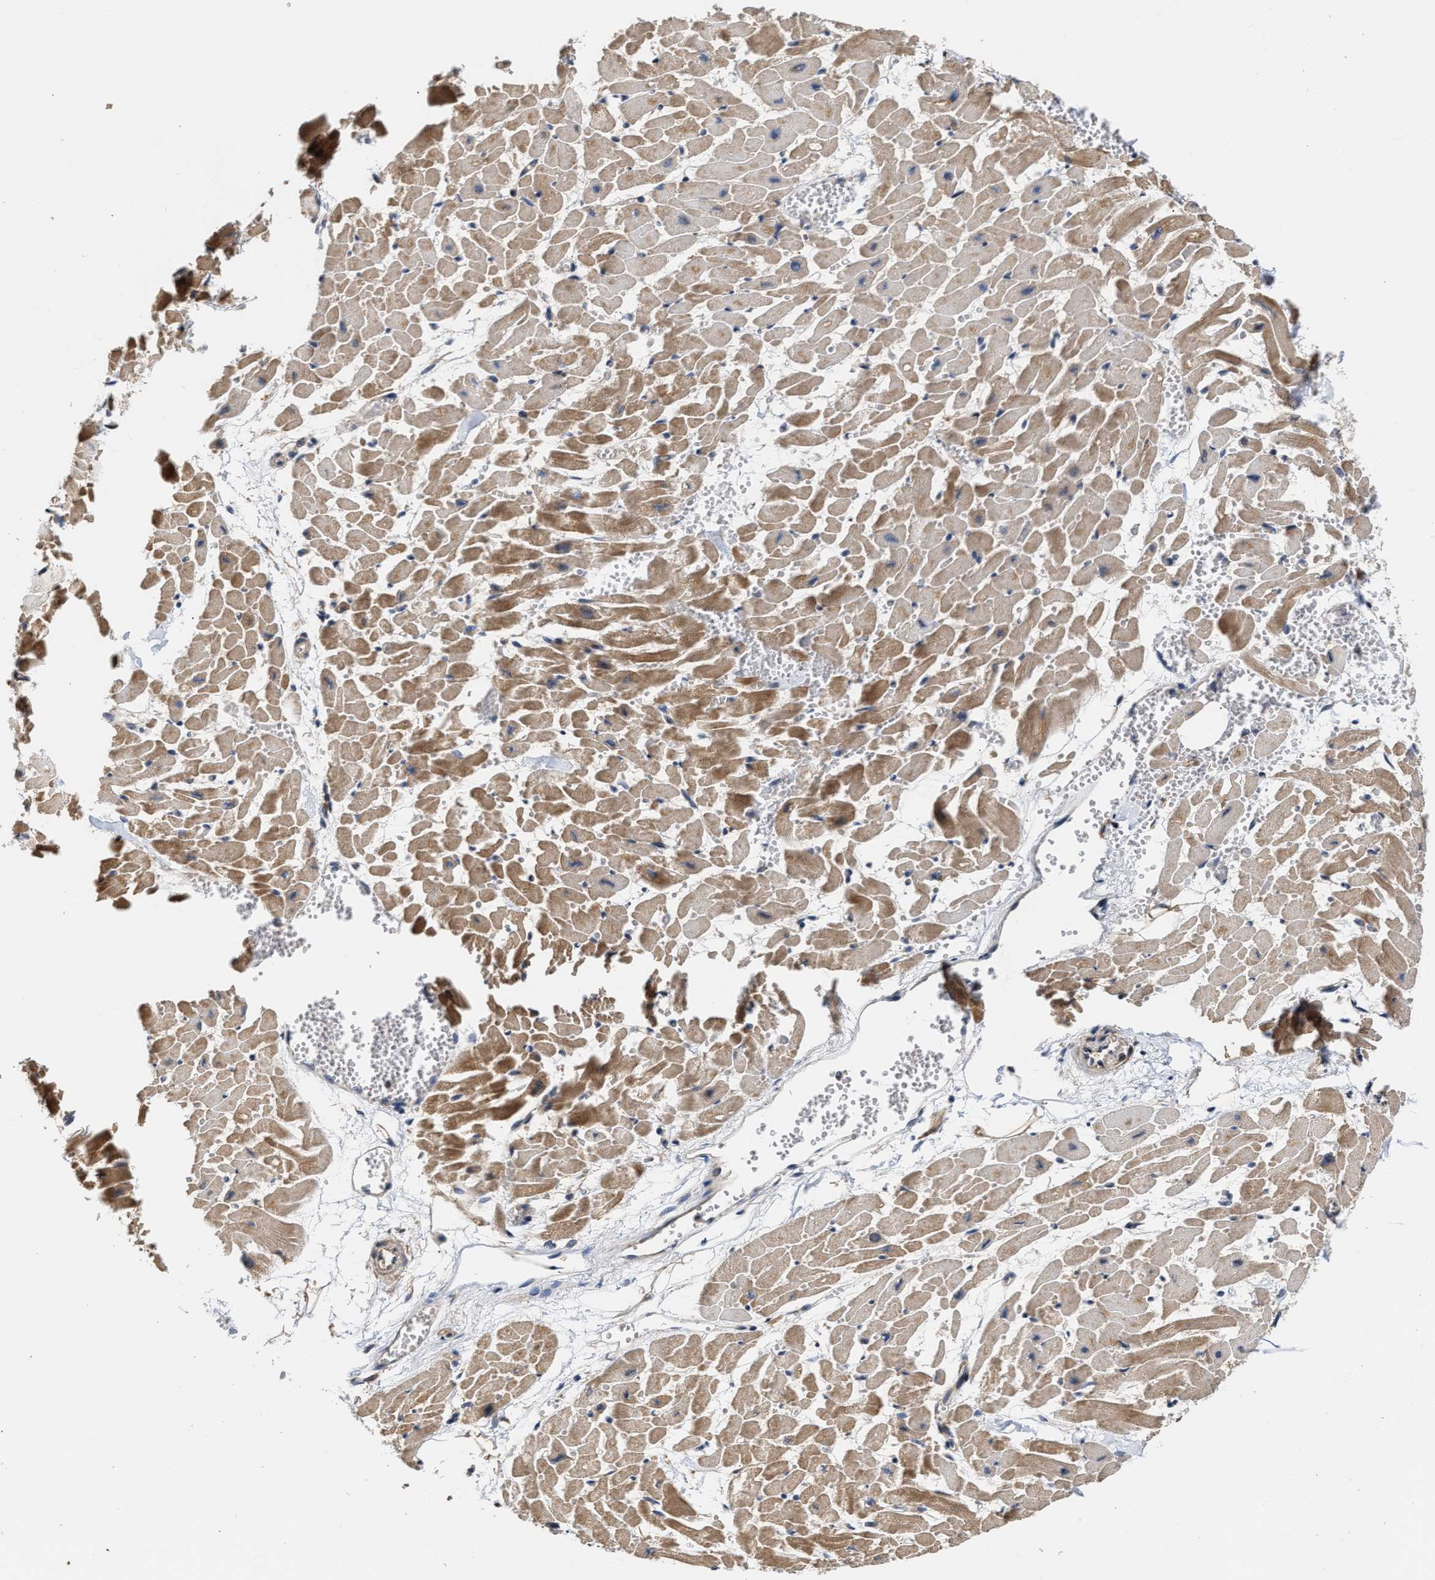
{"staining": {"intensity": "moderate", "quantity": ">75%", "location": "cytoplasmic/membranous"}, "tissue": "heart muscle", "cell_type": "Cardiomyocytes", "image_type": "normal", "snomed": [{"axis": "morphology", "description": "Normal tissue, NOS"}, {"axis": "topography", "description": "Heart"}], "caption": "Brown immunohistochemical staining in benign heart muscle displays moderate cytoplasmic/membranous expression in about >75% of cardiomyocytes.", "gene": "CLIP2", "patient": {"sex": "female", "age": 19}}